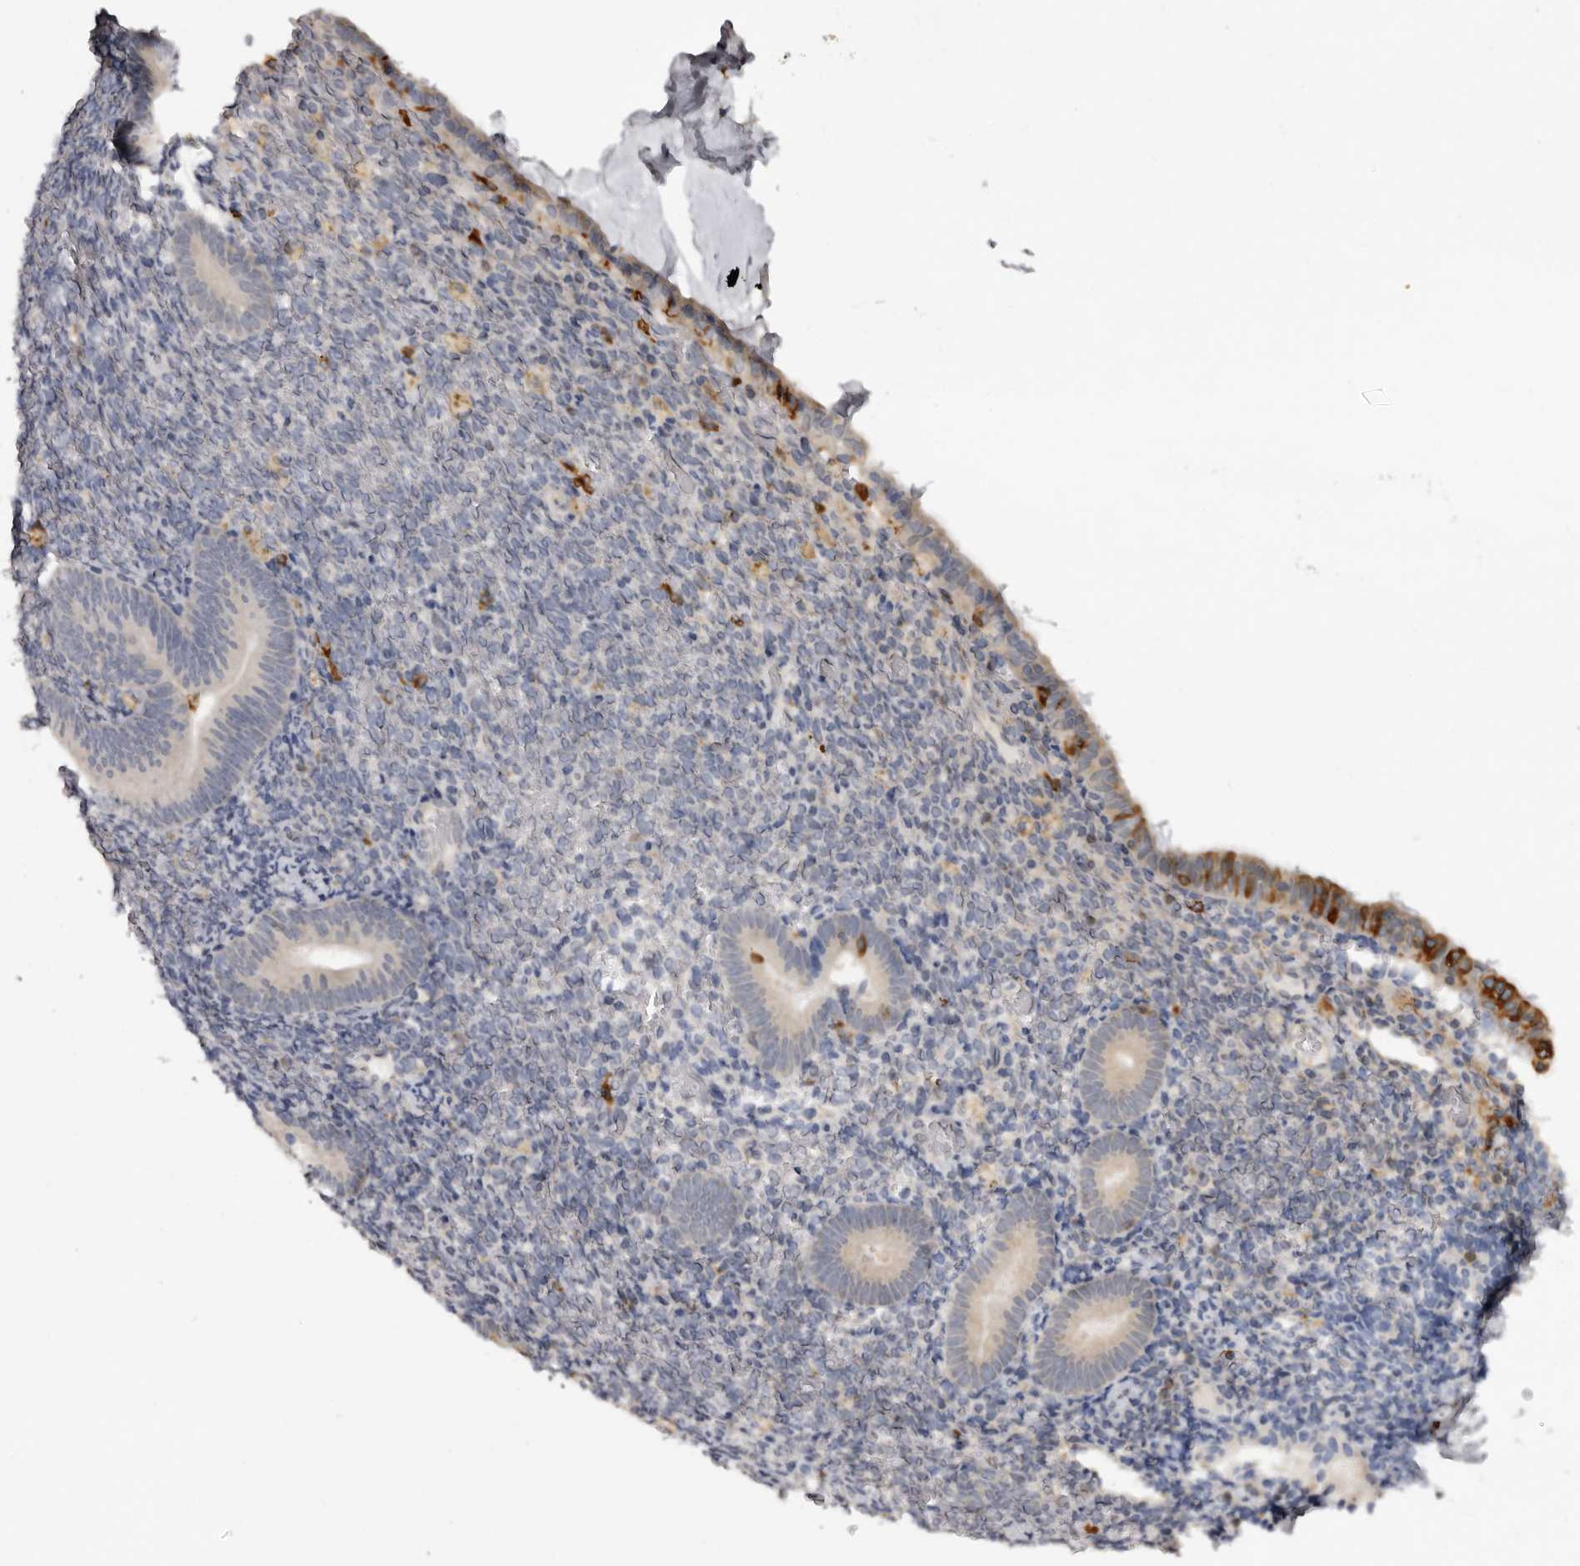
{"staining": {"intensity": "negative", "quantity": "none", "location": "none"}, "tissue": "endometrium", "cell_type": "Cells in endometrial stroma", "image_type": "normal", "snomed": [{"axis": "morphology", "description": "Normal tissue, NOS"}, {"axis": "topography", "description": "Endometrium"}], "caption": "The photomicrograph displays no staining of cells in endometrial stroma in benign endometrium.", "gene": "TNNI1", "patient": {"sex": "female", "age": 51}}